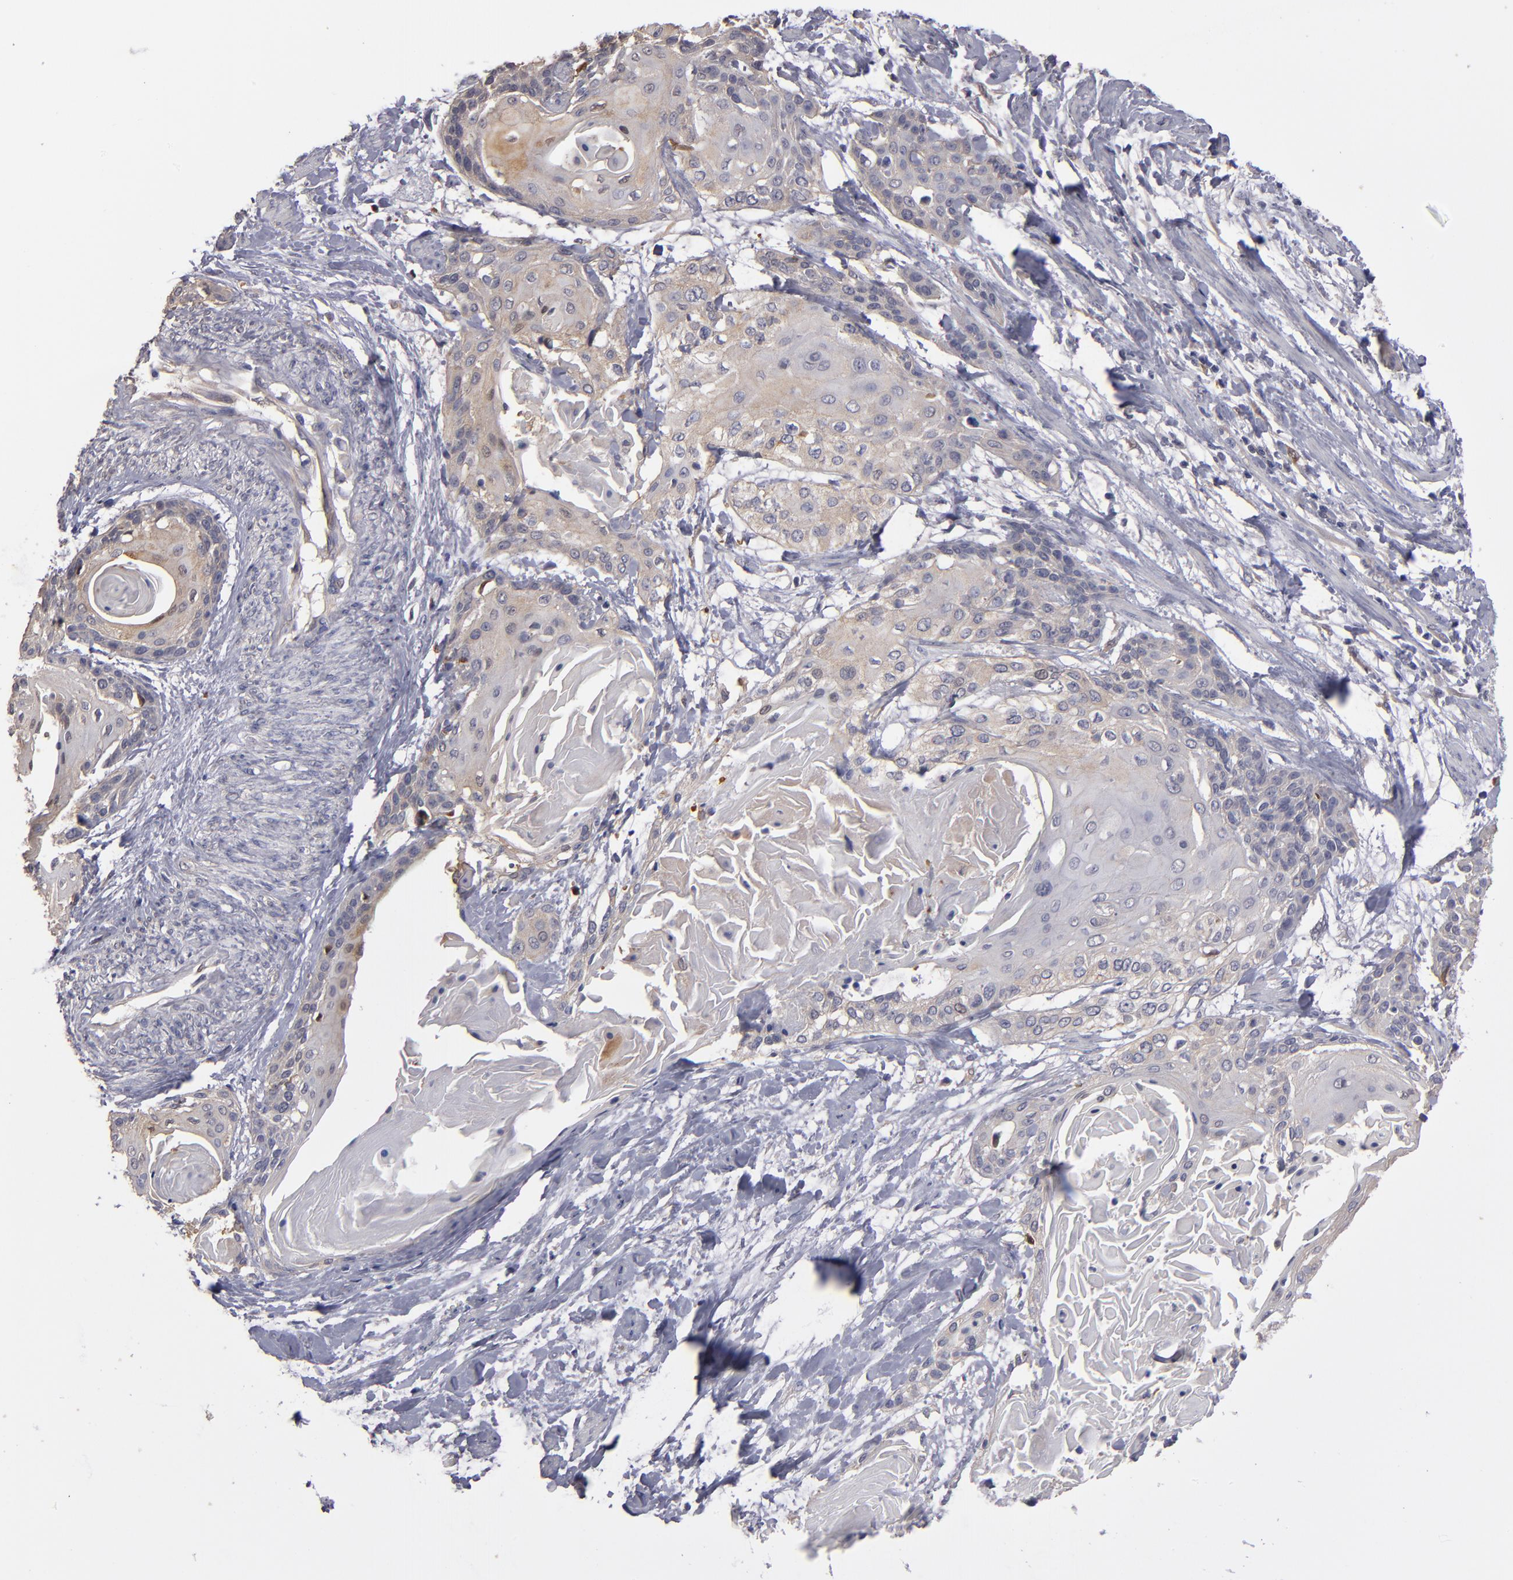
{"staining": {"intensity": "weak", "quantity": ">75%", "location": "cytoplasmic/membranous"}, "tissue": "cervical cancer", "cell_type": "Tumor cells", "image_type": "cancer", "snomed": [{"axis": "morphology", "description": "Squamous cell carcinoma, NOS"}, {"axis": "topography", "description": "Cervix"}], "caption": "Immunohistochemistry (IHC) of human cervical cancer displays low levels of weak cytoplasmic/membranous positivity in approximately >75% of tumor cells.", "gene": "NDRG2", "patient": {"sex": "female", "age": 57}}